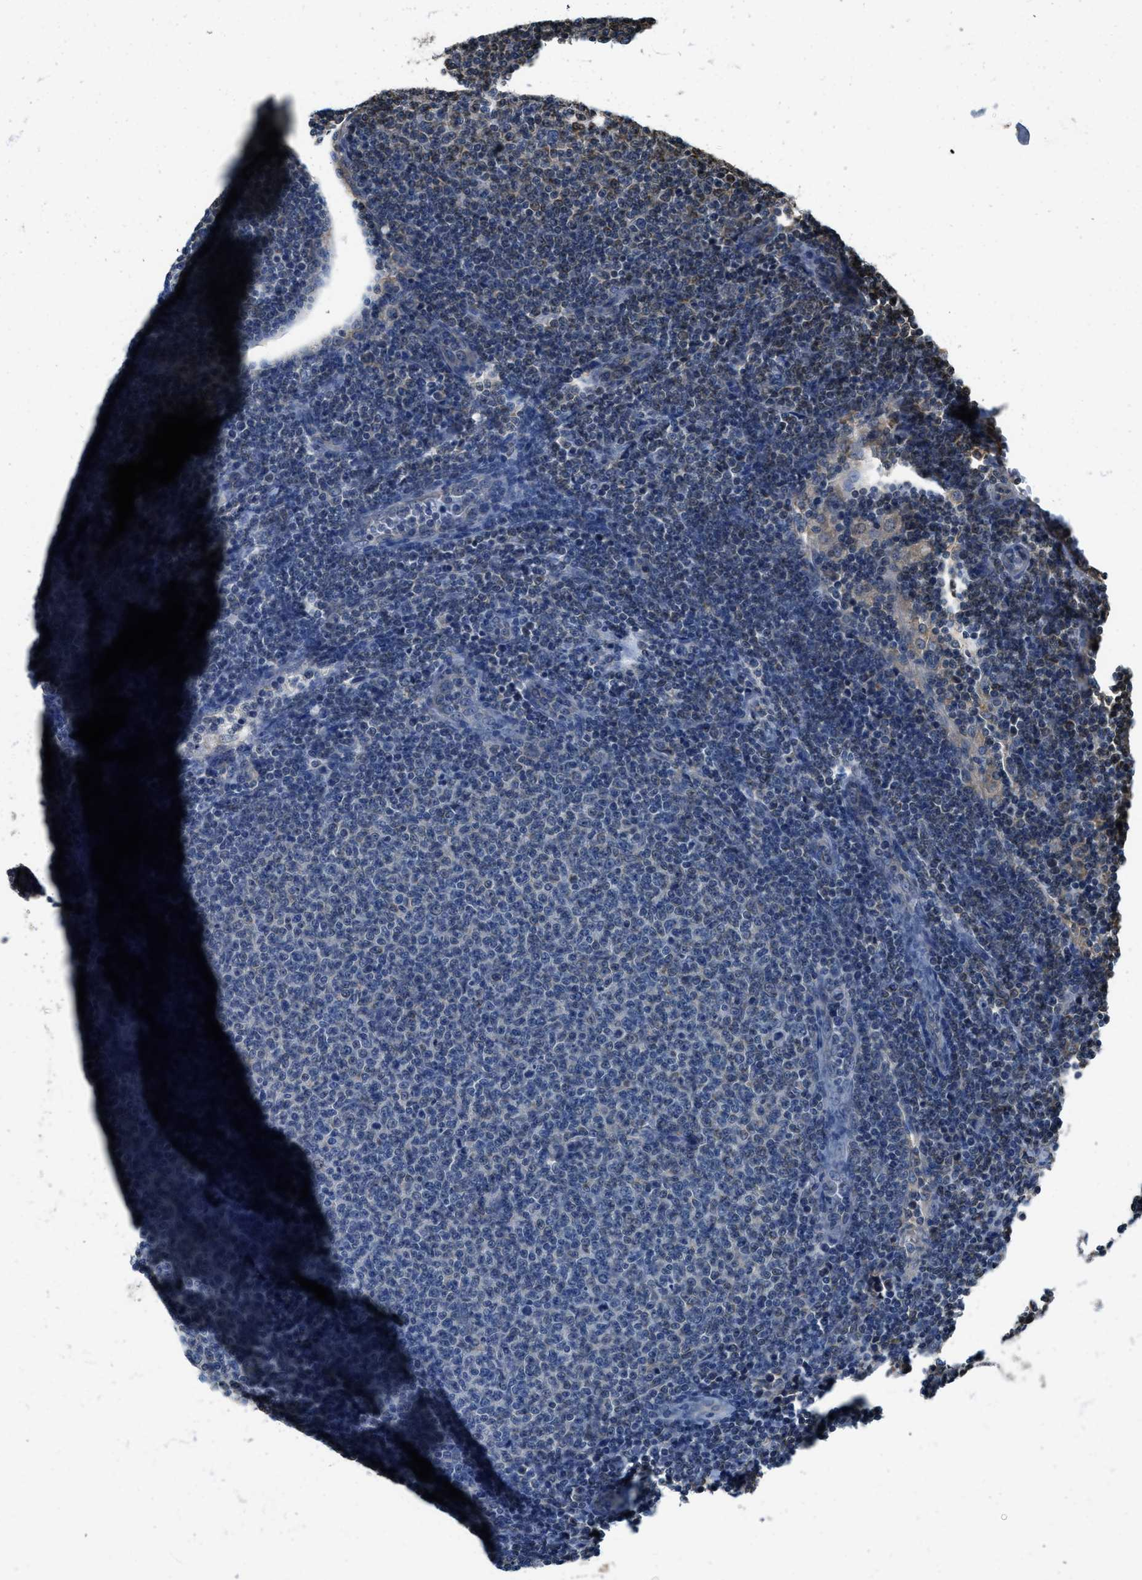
{"staining": {"intensity": "negative", "quantity": "none", "location": "none"}, "tissue": "lymphoma", "cell_type": "Tumor cells", "image_type": "cancer", "snomed": [{"axis": "morphology", "description": "Malignant lymphoma, non-Hodgkin's type, Low grade"}, {"axis": "topography", "description": "Lymph node"}], "caption": "Immunohistochemistry (IHC) micrograph of human malignant lymphoma, non-Hodgkin's type (low-grade) stained for a protein (brown), which reveals no staining in tumor cells. Brightfield microscopy of immunohistochemistry (IHC) stained with DAB (brown) and hematoxylin (blue), captured at high magnification.", "gene": "BCAP31", "patient": {"sex": "male", "age": 66}}